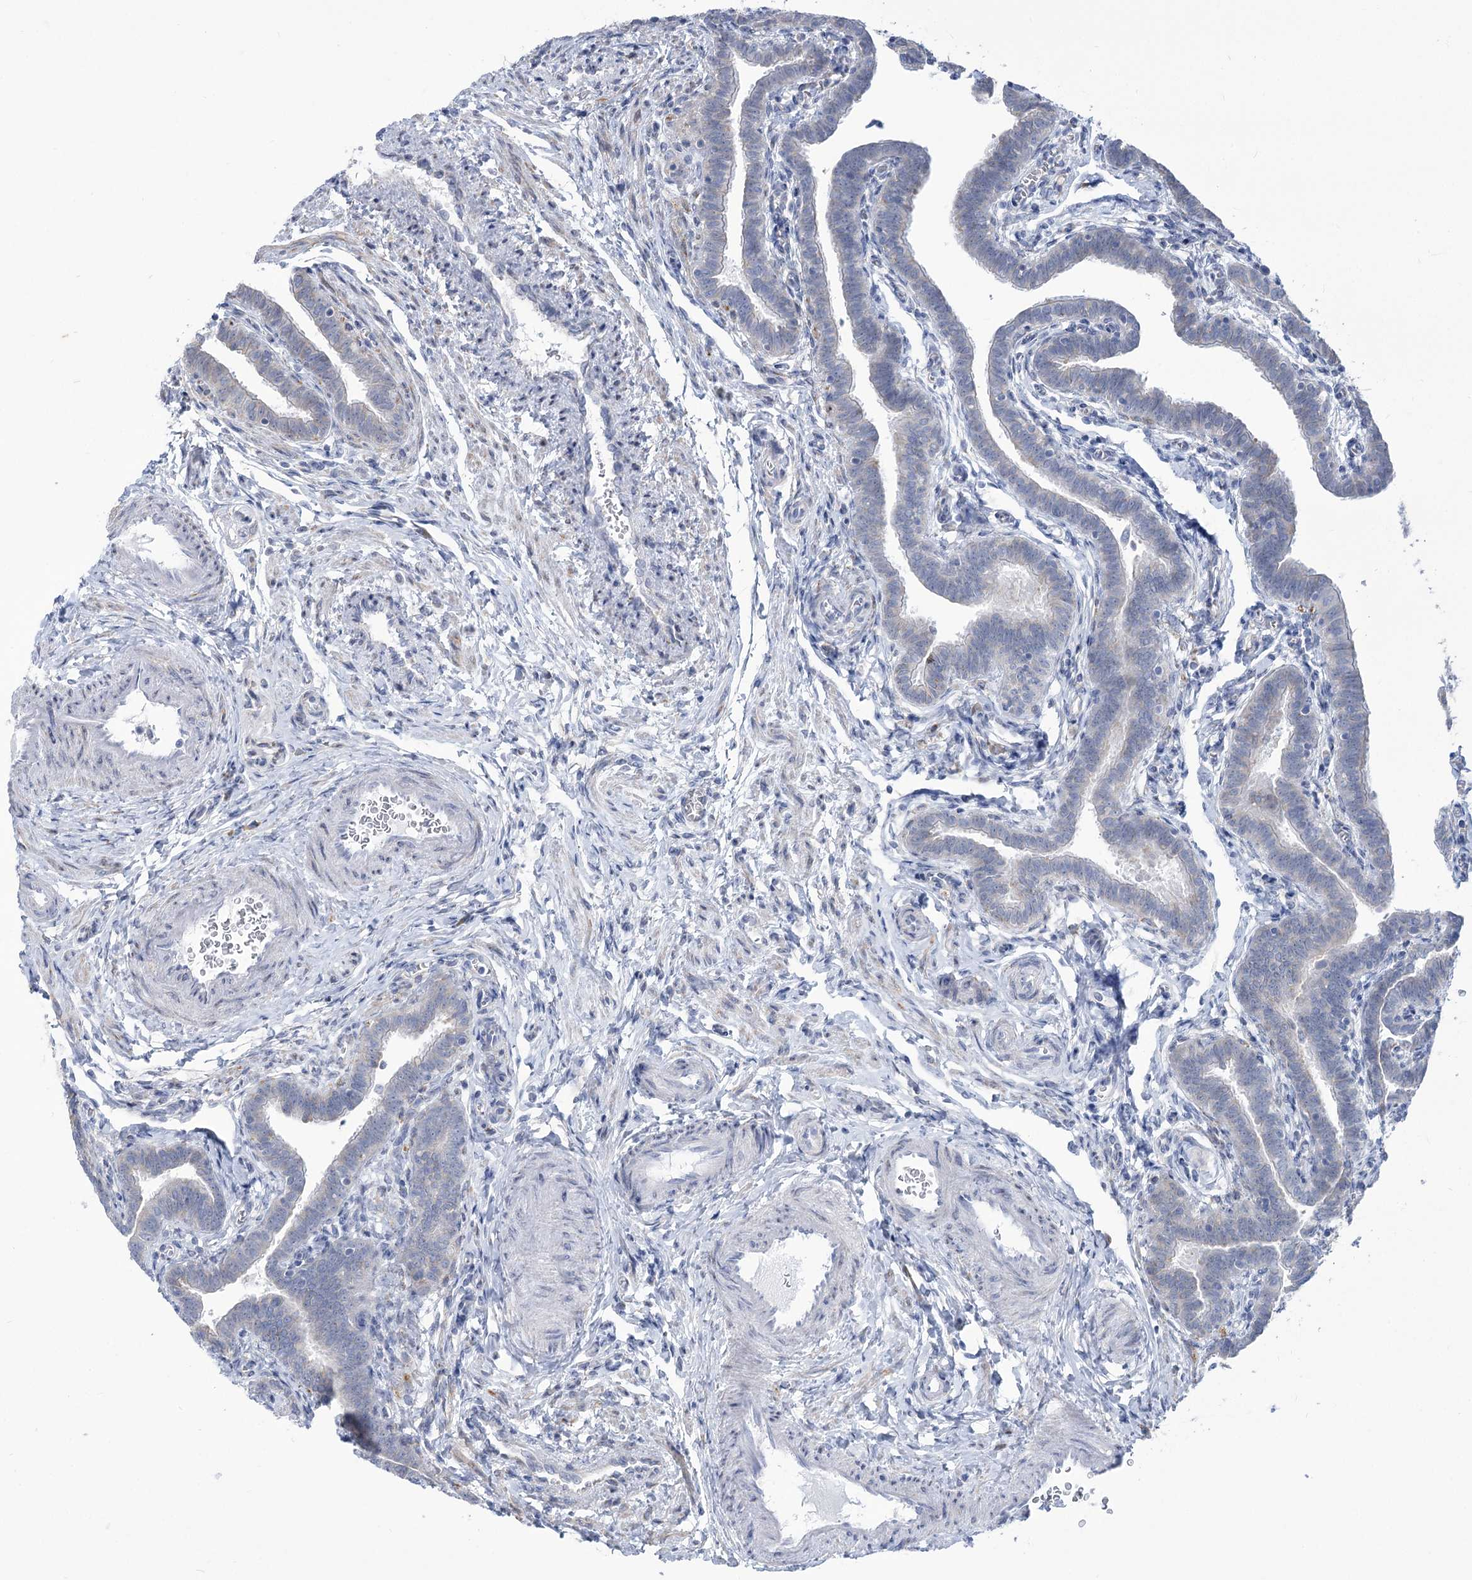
{"staining": {"intensity": "moderate", "quantity": "25%-75%", "location": "cytoplasmic/membranous"}, "tissue": "fallopian tube", "cell_type": "Glandular cells", "image_type": "normal", "snomed": [{"axis": "morphology", "description": "Normal tissue, NOS"}, {"axis": "topography", "description": "Fallopian tube"}], "caption": "Immunohistochemical staining of benign human fallopian tube demonstrates moderate cytoplasmic/membranous protein positivity in approximately 25%-75% of glandular cells. (IHC, brightfield microscopy, high magnification).", "gene": "STT3B", "patient": {"sex": "female", "age": 36}}